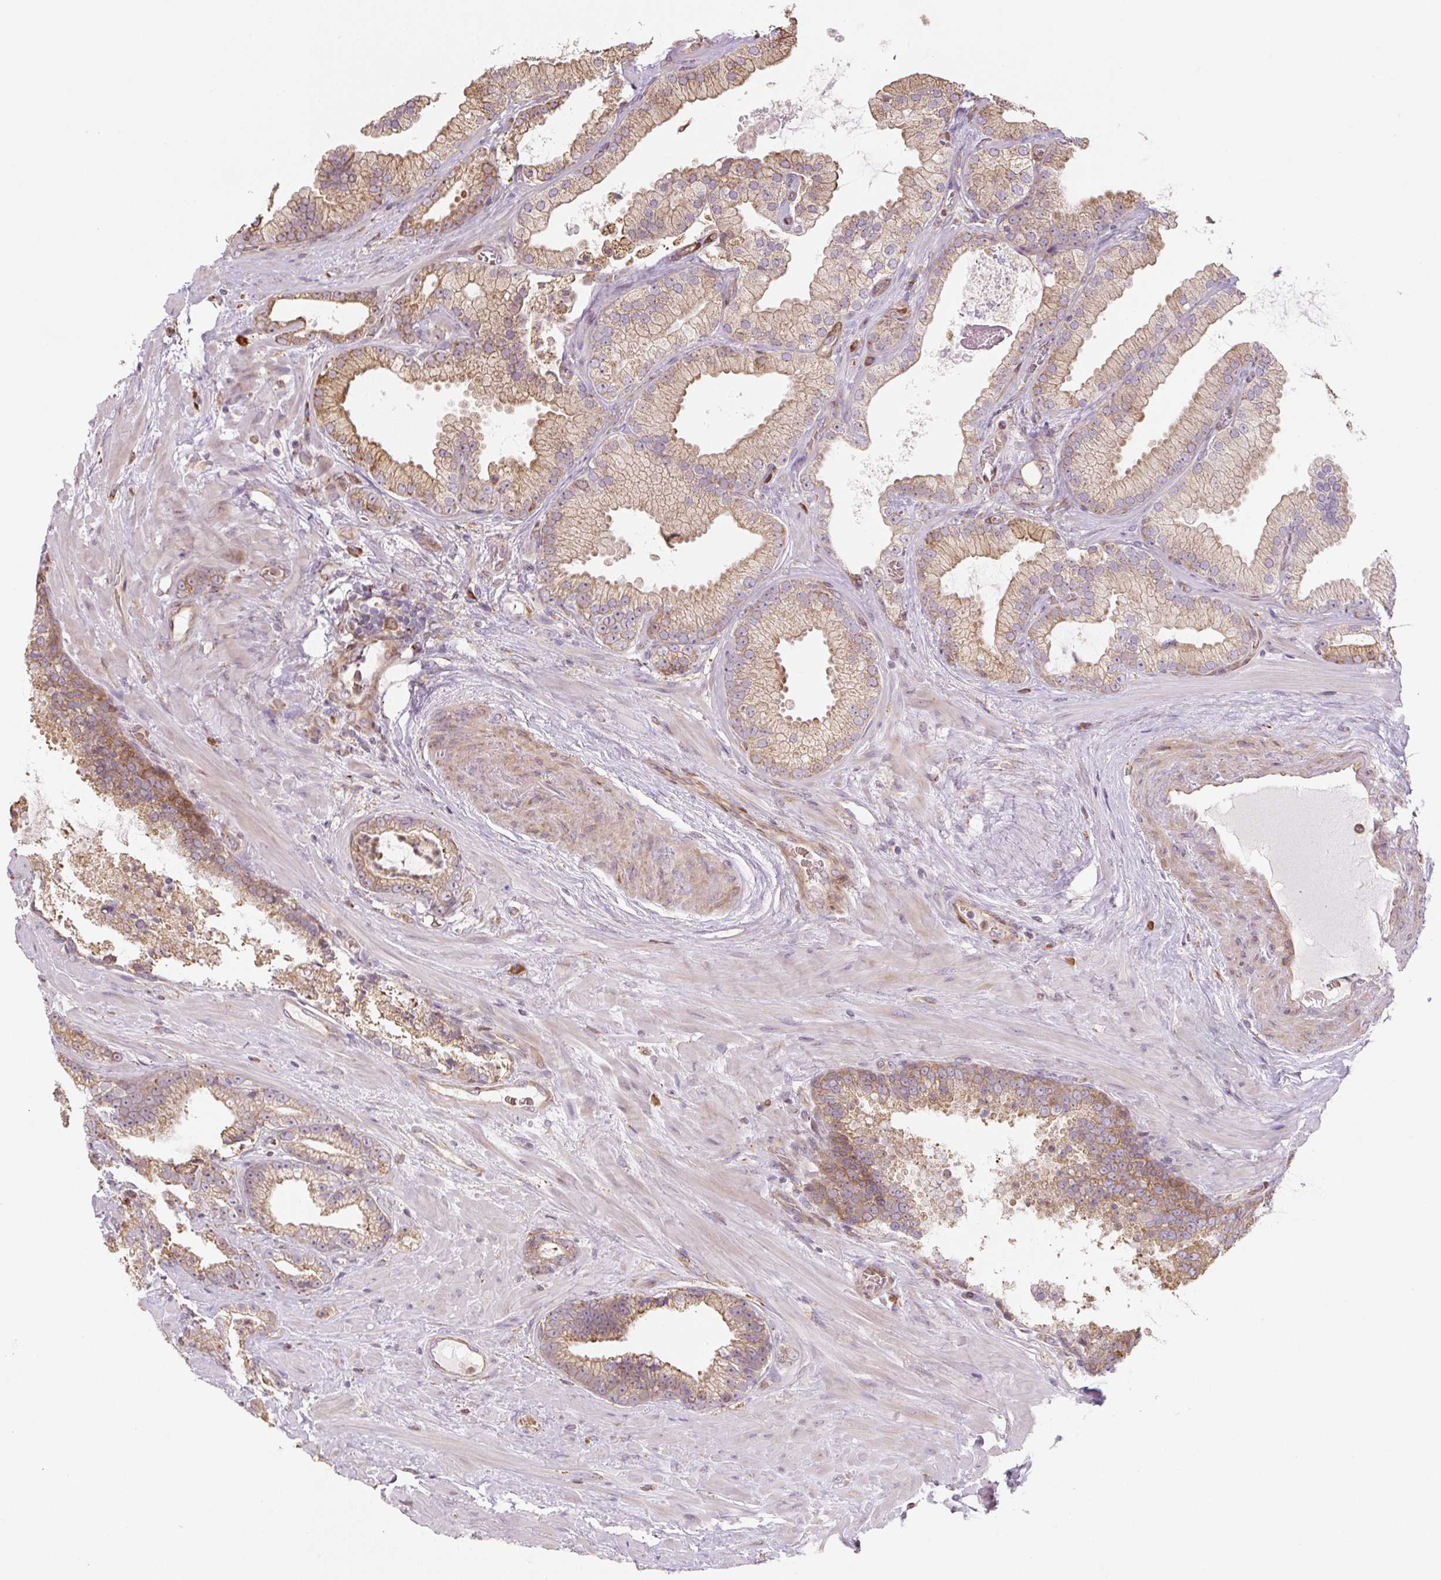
{"staining": {"intensity": "moderate", "quantity": ">75%", "location": "cytoplasmic/membranous"}, "tissue": "prostate cancer", "cell_type": "Tumor cells", "image_type": "cancer", "snomed": [{"axis": "morphology", "description": "Adenocarcinoma, High grade"}, {"axis": "topography", "description": "Prostate"}], "caption": "Immunohistochemical staining of prostate cancer reveals medium levels of moderate cytoplasmic/membranous staining in approximately >75% of tumor cells. The staining is performed using DAB brown chromogen to label protein expression. The nuclei are counter-stained blue using hematoxylin.", "gene": "RASA1", "patient": {"sex": "male", "age": 68}}